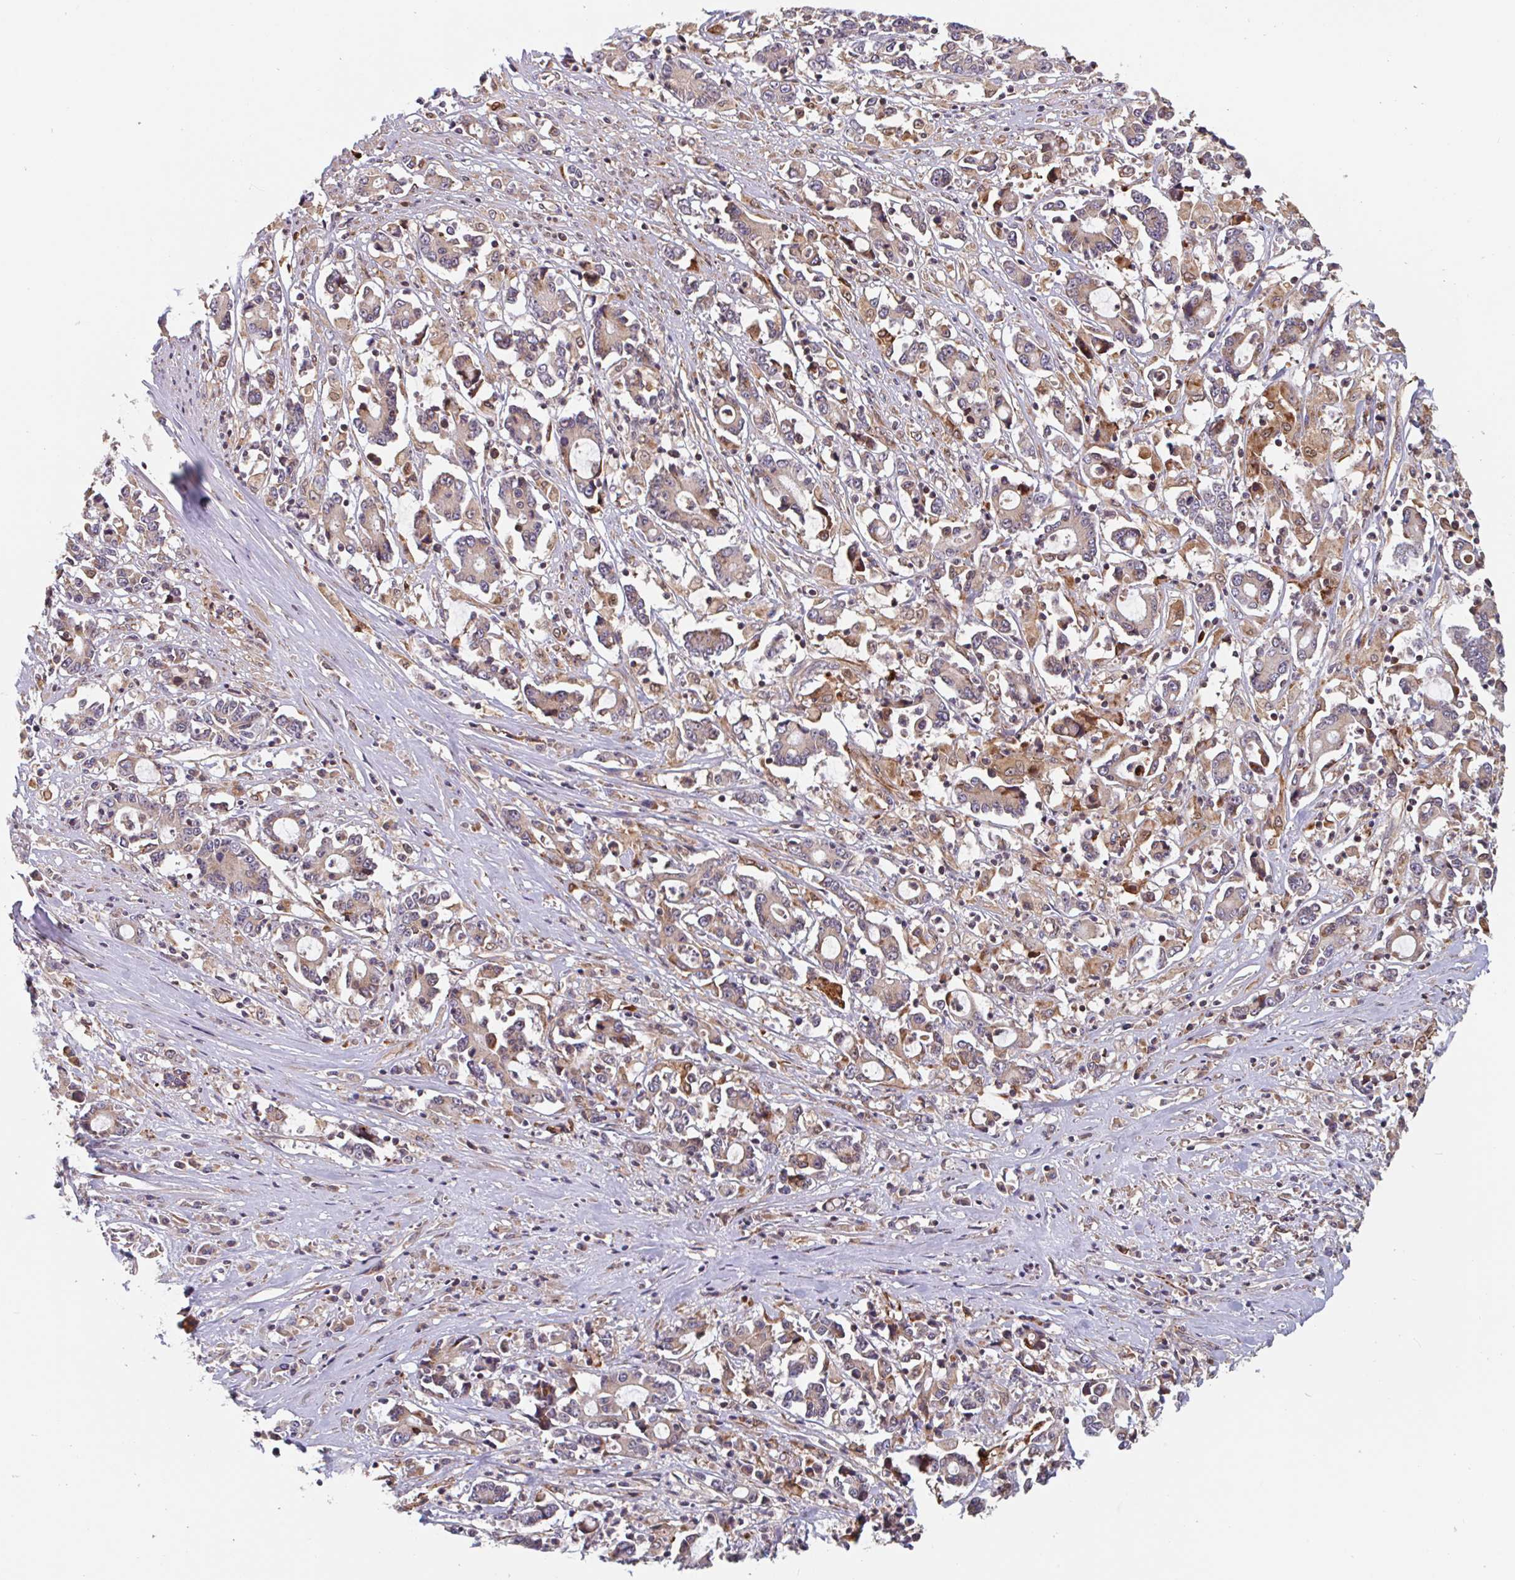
{"staining": {"intensity": "weak", "quantity": "<25%", "location": "cytoplasmic/membranous"}, "tissue": "stomach cancer", "cell_type": "Tumor cells", "image_type": "cancer", "snomed": [{"axis": "morphology", "description": "Adenocarcinoma, NOS"}, {"axis": "topography", "description": "Stomach, upper"}], "caption": "This is an IHC photomicrograph of stomach cancer. There is no staining in tumor cells.", "gene": "NUB1", "patient": {"sex": "male", "age": 68}}